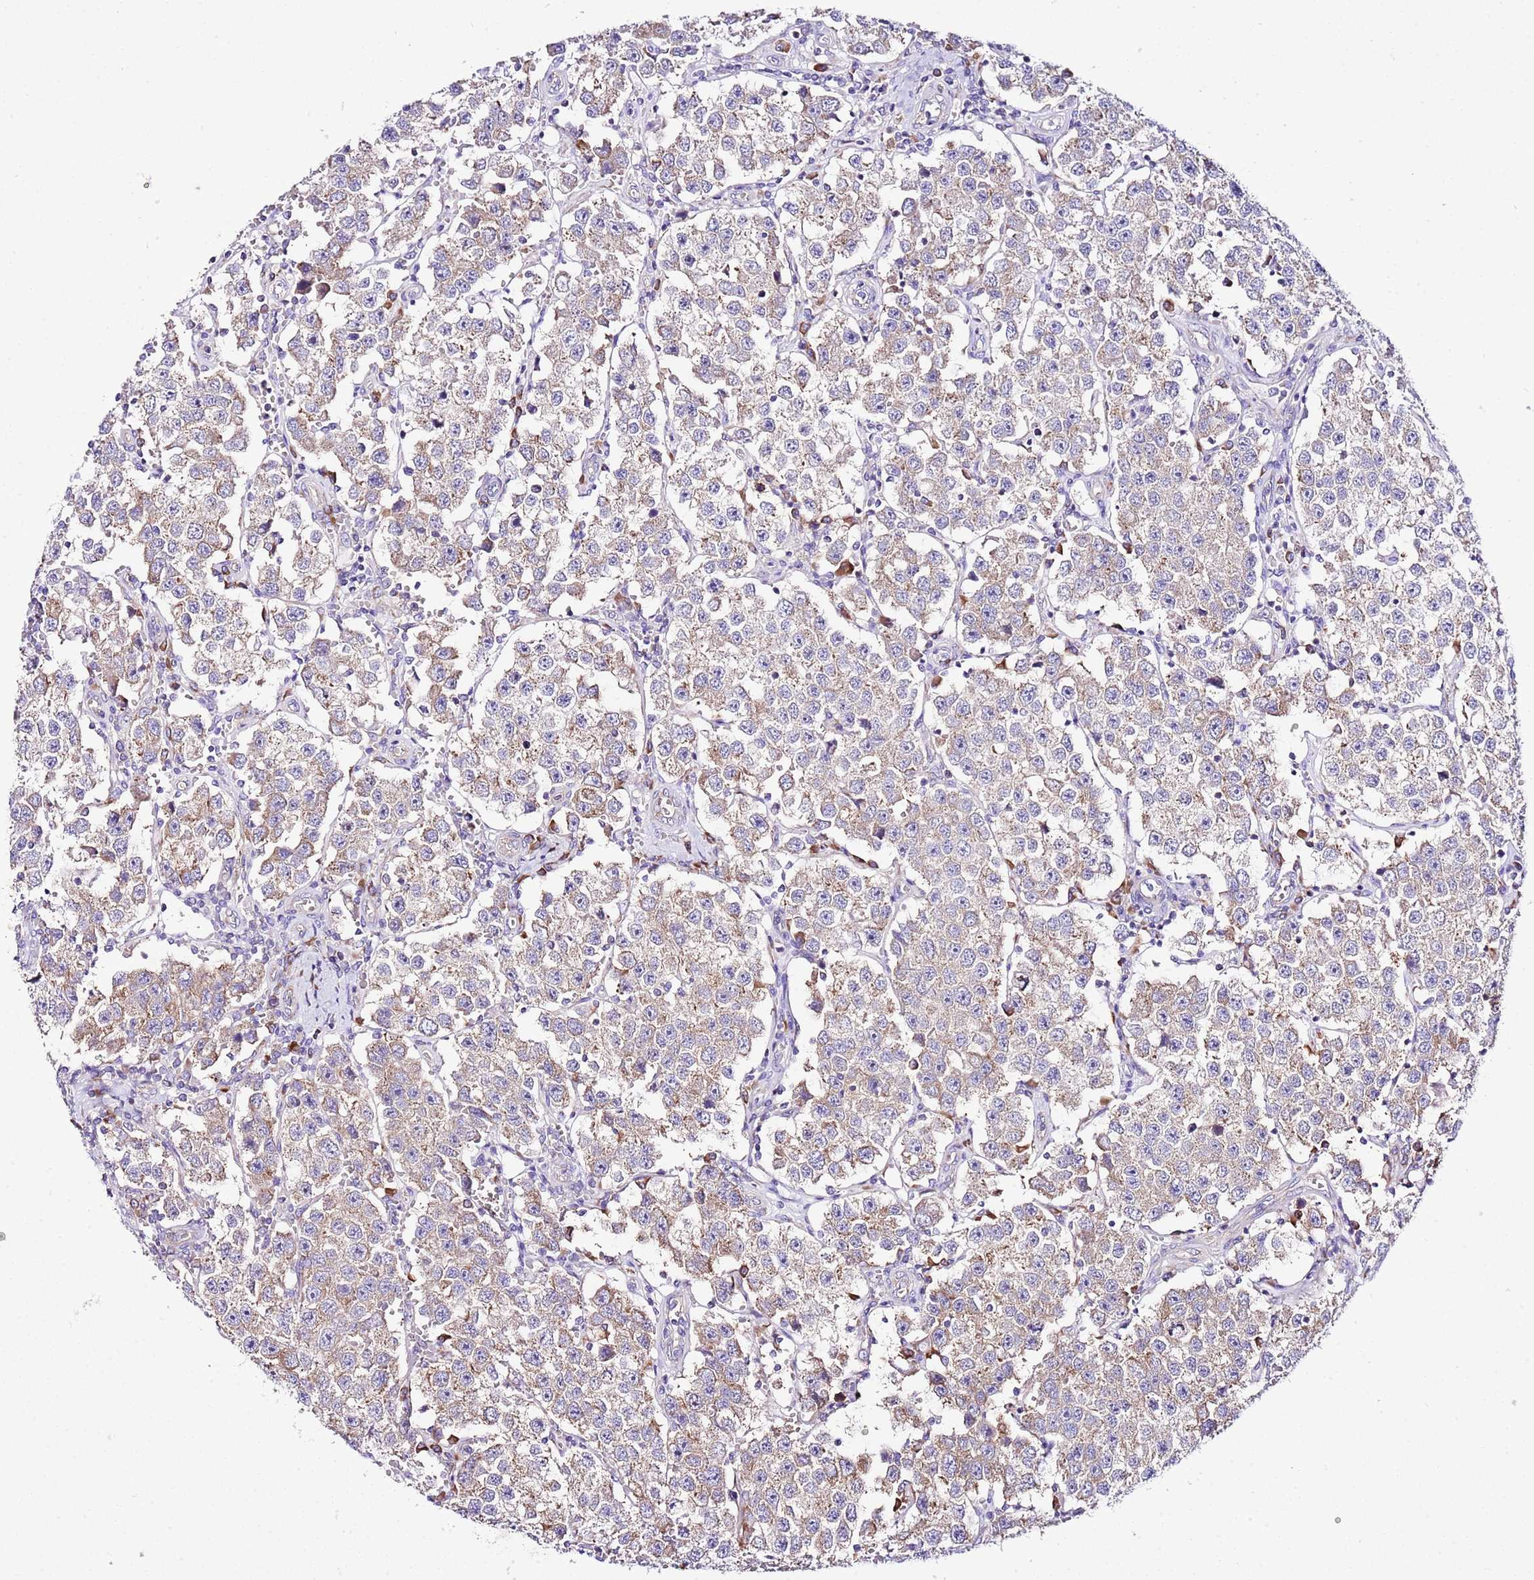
{"staining": {"intensity": "weak", "quantity": "25%-75%", "location": "cytoplasmic/membranous"}, "tissue": "testis cancer", "cell_type": "Tumor cells", "image_type": "cancer", "snomed": [{"axis": "morphology", "description": "Seminoma, NOS"}, {"axis": "topography", "description": "Testis"}], "caption": "IHC staining of testis seminoma, which demonstrates low levels of weak cytoplasmic/membranous staining in about 25%-75% of tumor cells indicating weak cytoplasmic/membranous protein expression. The staining was performed using DAB (brown) for protein detection and nuclei were counterstained in hematoxylin (blue).", "gene": "RPS10", "patient": {"sex": "male", "age": 37}}